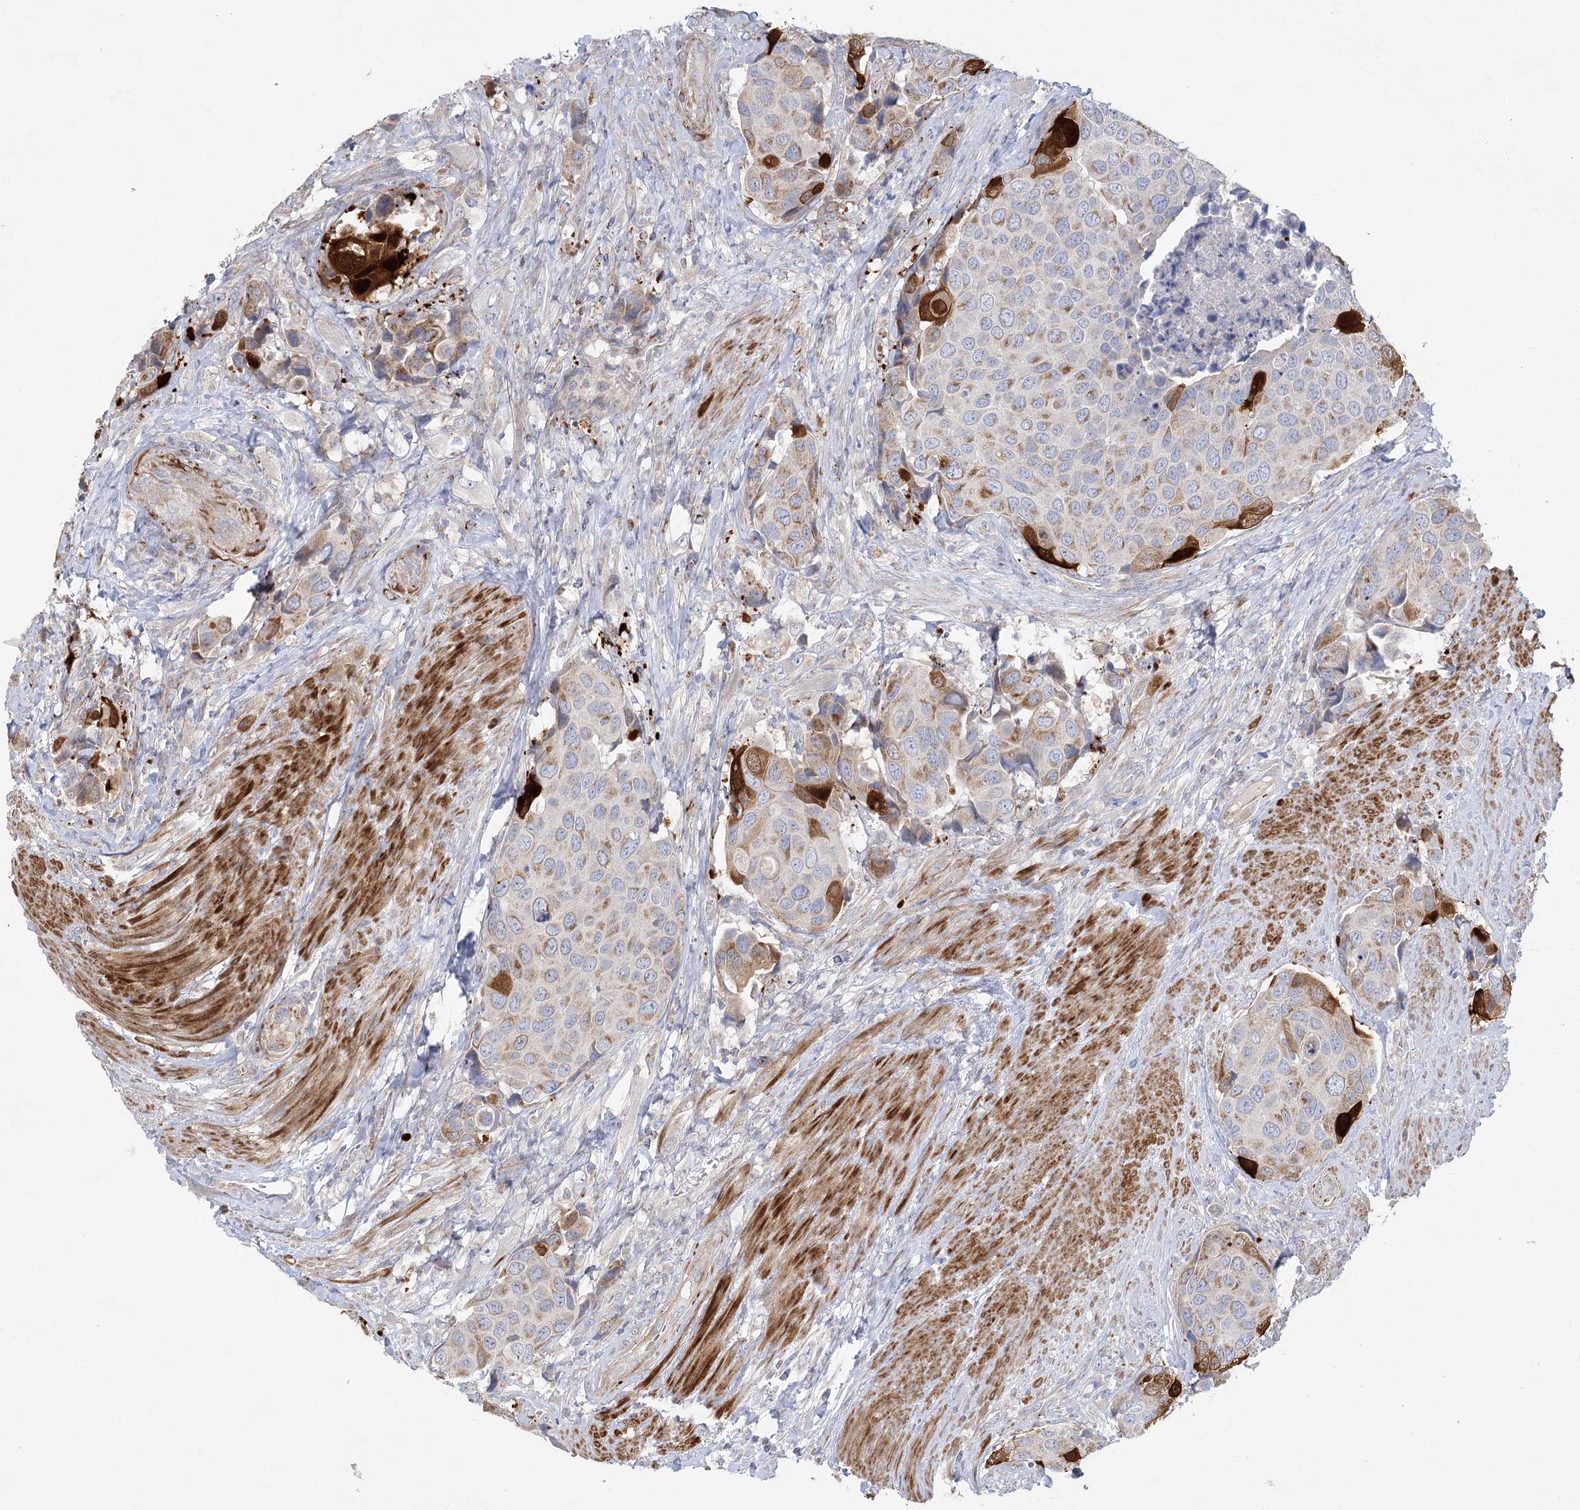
{"staining": {"intensity": "strong", "quantity": "<25%", "location": "cytoplasmic/membranous"}, "tissue": "urothelial cancer", "cell_type": "Tumor cells", "image_type": "cancer", "snomed": [{"axis": "morphology", "description": "Urothelial carcinoma, High grade"}, {"axis": "topography", "description": "Urinary bladder"}], "caption": "Immunohistochemistry (DAB (3,3'-diaminobenzidine)) staining of high-grade urothelial carcinoma reveals strong cytoplasmic/membranous protein positivity in about <25% of tumor cells. The staining is performed using DAB brown chromogen to label protein expression. The nuclei are counter-stained blue using hematoxylin.", "gene": "DHTKD1", "patient": {"sex": "male", "age": 74}}